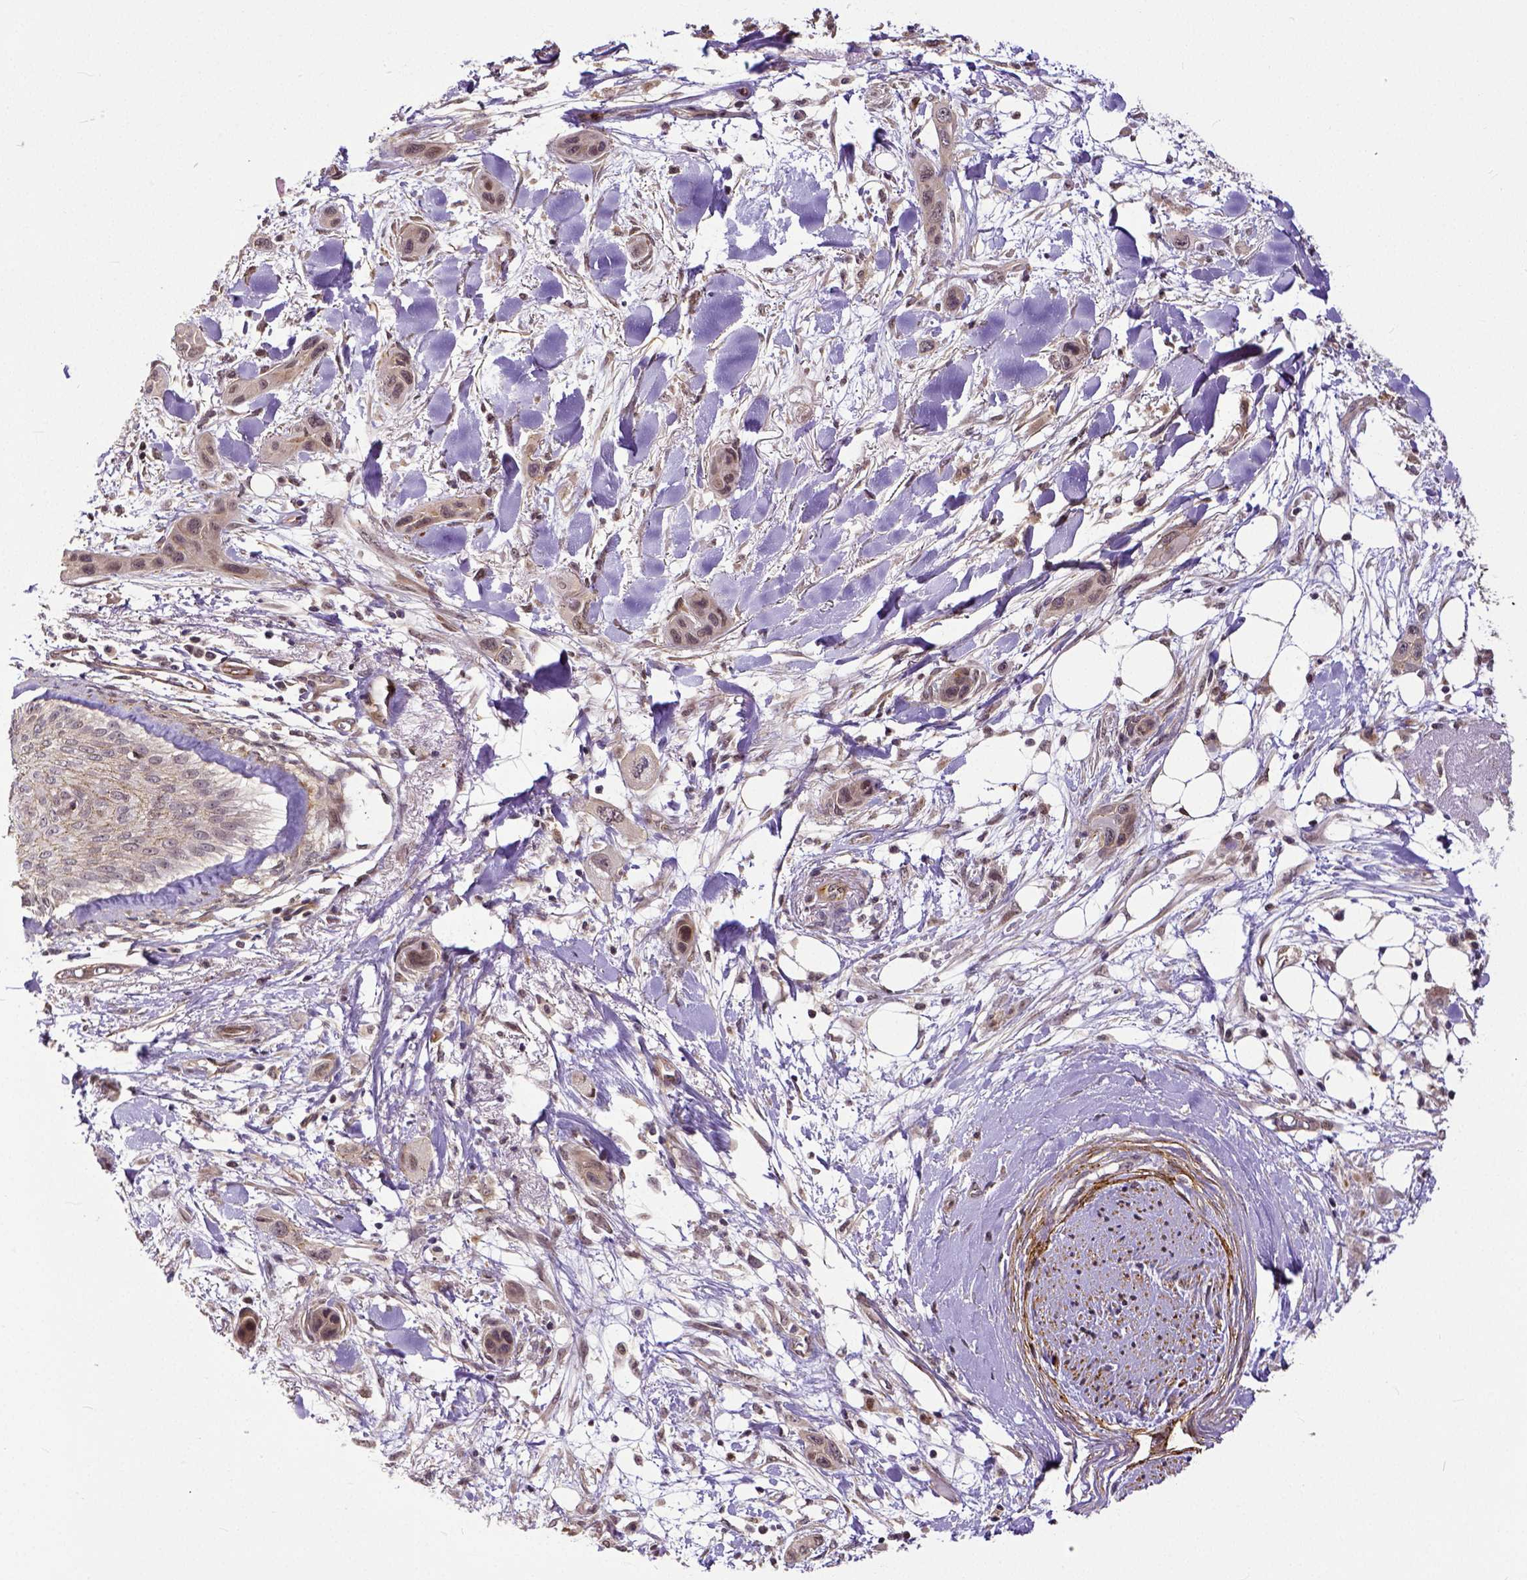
{"staining": {"intensity": "weak", "quantity": ">75%", "location": "cytoplasmic/membranous"}, "tissue": "skin cancer", "cell_type": "Tumor cells", "image_type": "cancer", "snomed": [{"axis": "morphology", "description": "Squamous cell carcinoma, NOS"}, {"axis": "topography", "description": "Skin"}], "caption": "Weak cytoplasmic/membranous protein positivity is appreciated in about >75% of tumor cells in squamous cell carcinoma (skin).", "gene": "DICER1", "patient": {"sex": "male", "age": 79}}